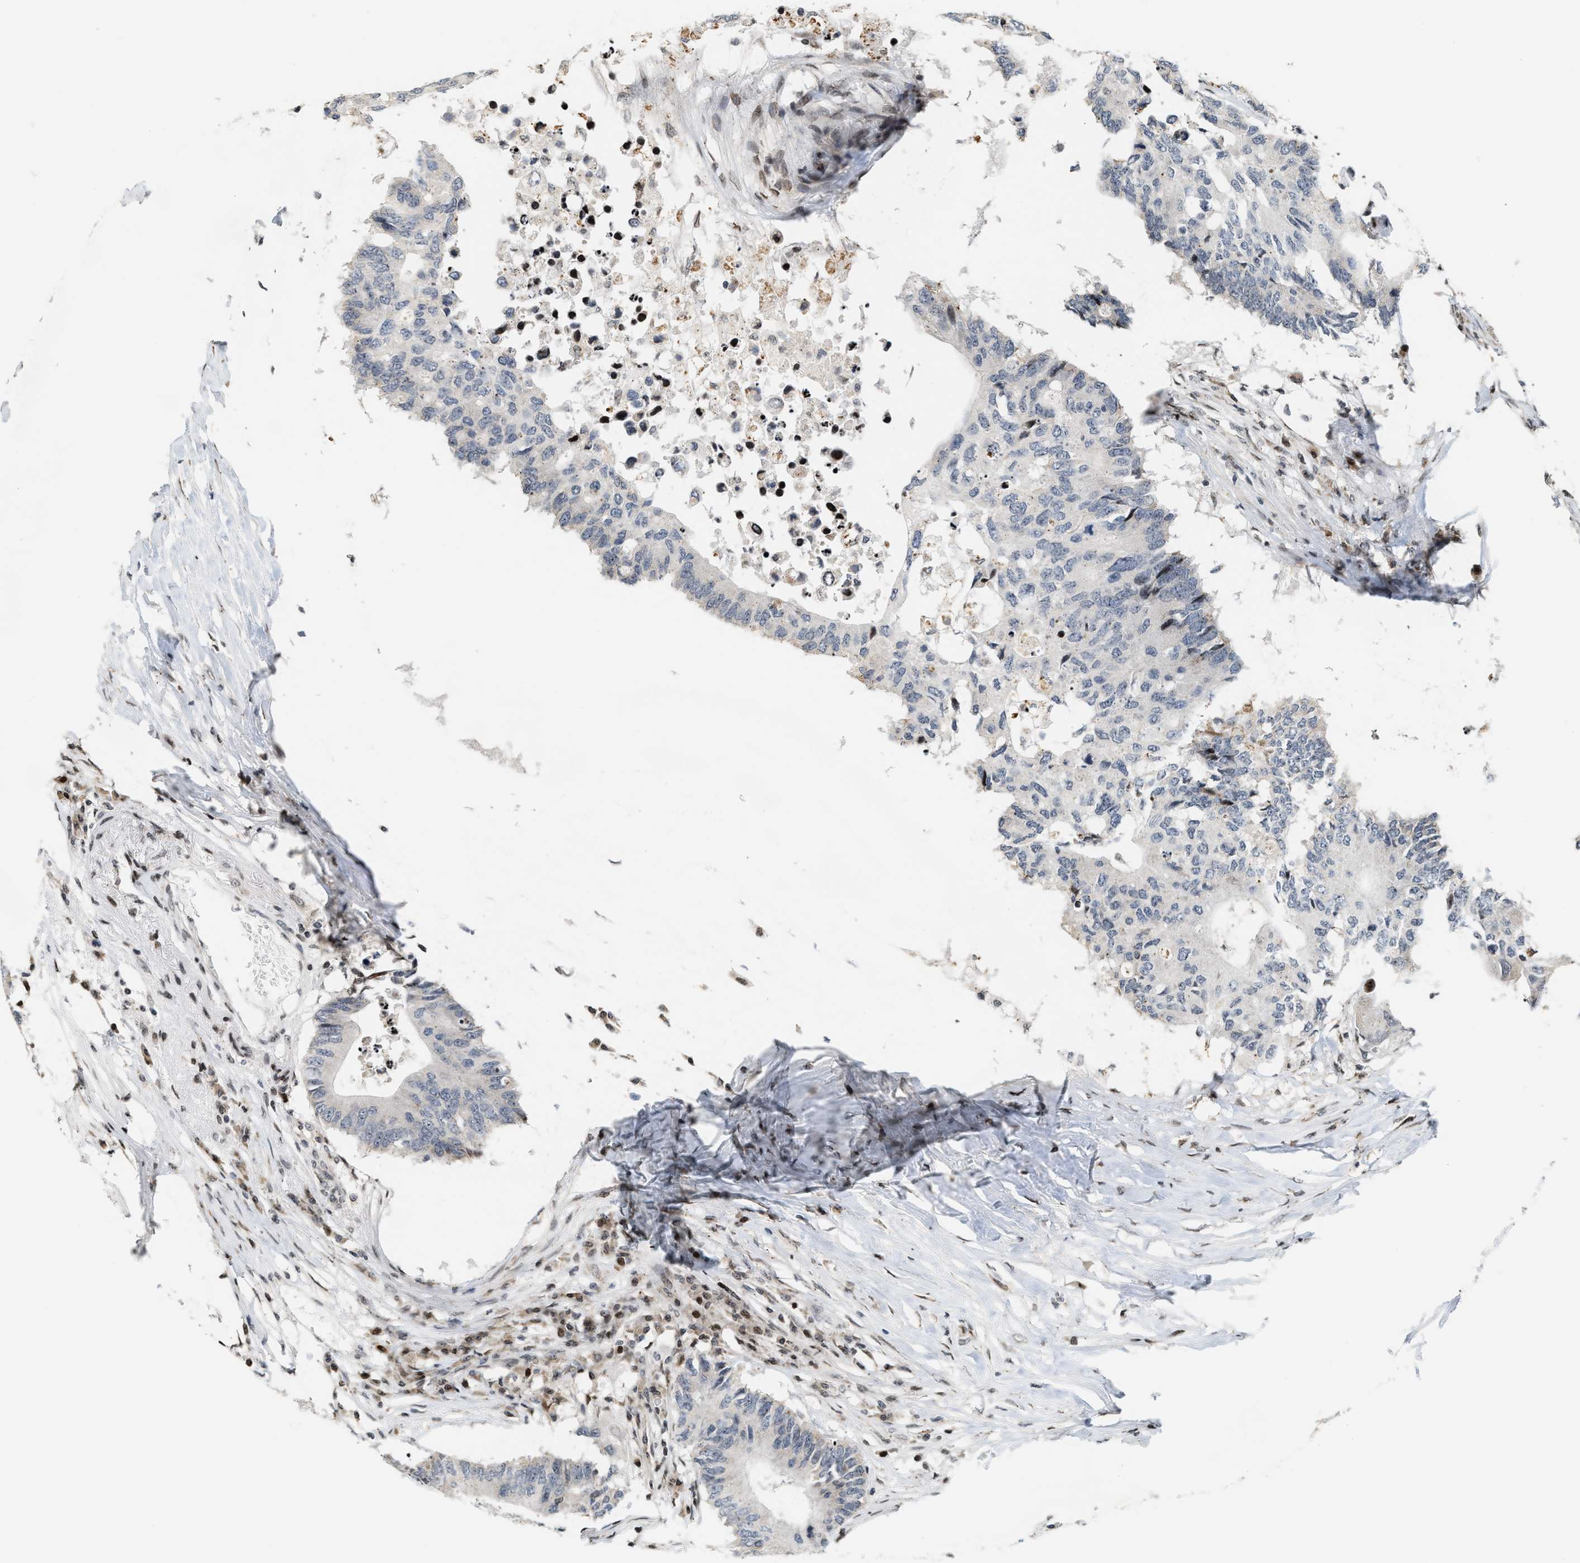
{"staining": {"intensity": "negative", "quantity": "none", "location": "none"}, "tissue": "colorectal cancer", "cell_type": "Tumor cells", "image_type": "cancer", "snomed": [{"axis": "morphology", "description": "Adenocarcinoma, NOS"}, {"axis": "topography", "description": "Colon"}], "caption": "This micrograph is of colorectal adenocarcinoma stained with IHC to label a protein in brown with the nuclei are counter-stained blue. There is no positivity in tumor cells. (IHC, brightfield microscopy, high magnification).", "gene": "PDZD2", "patient": {"sex": "male", "age": 71}}